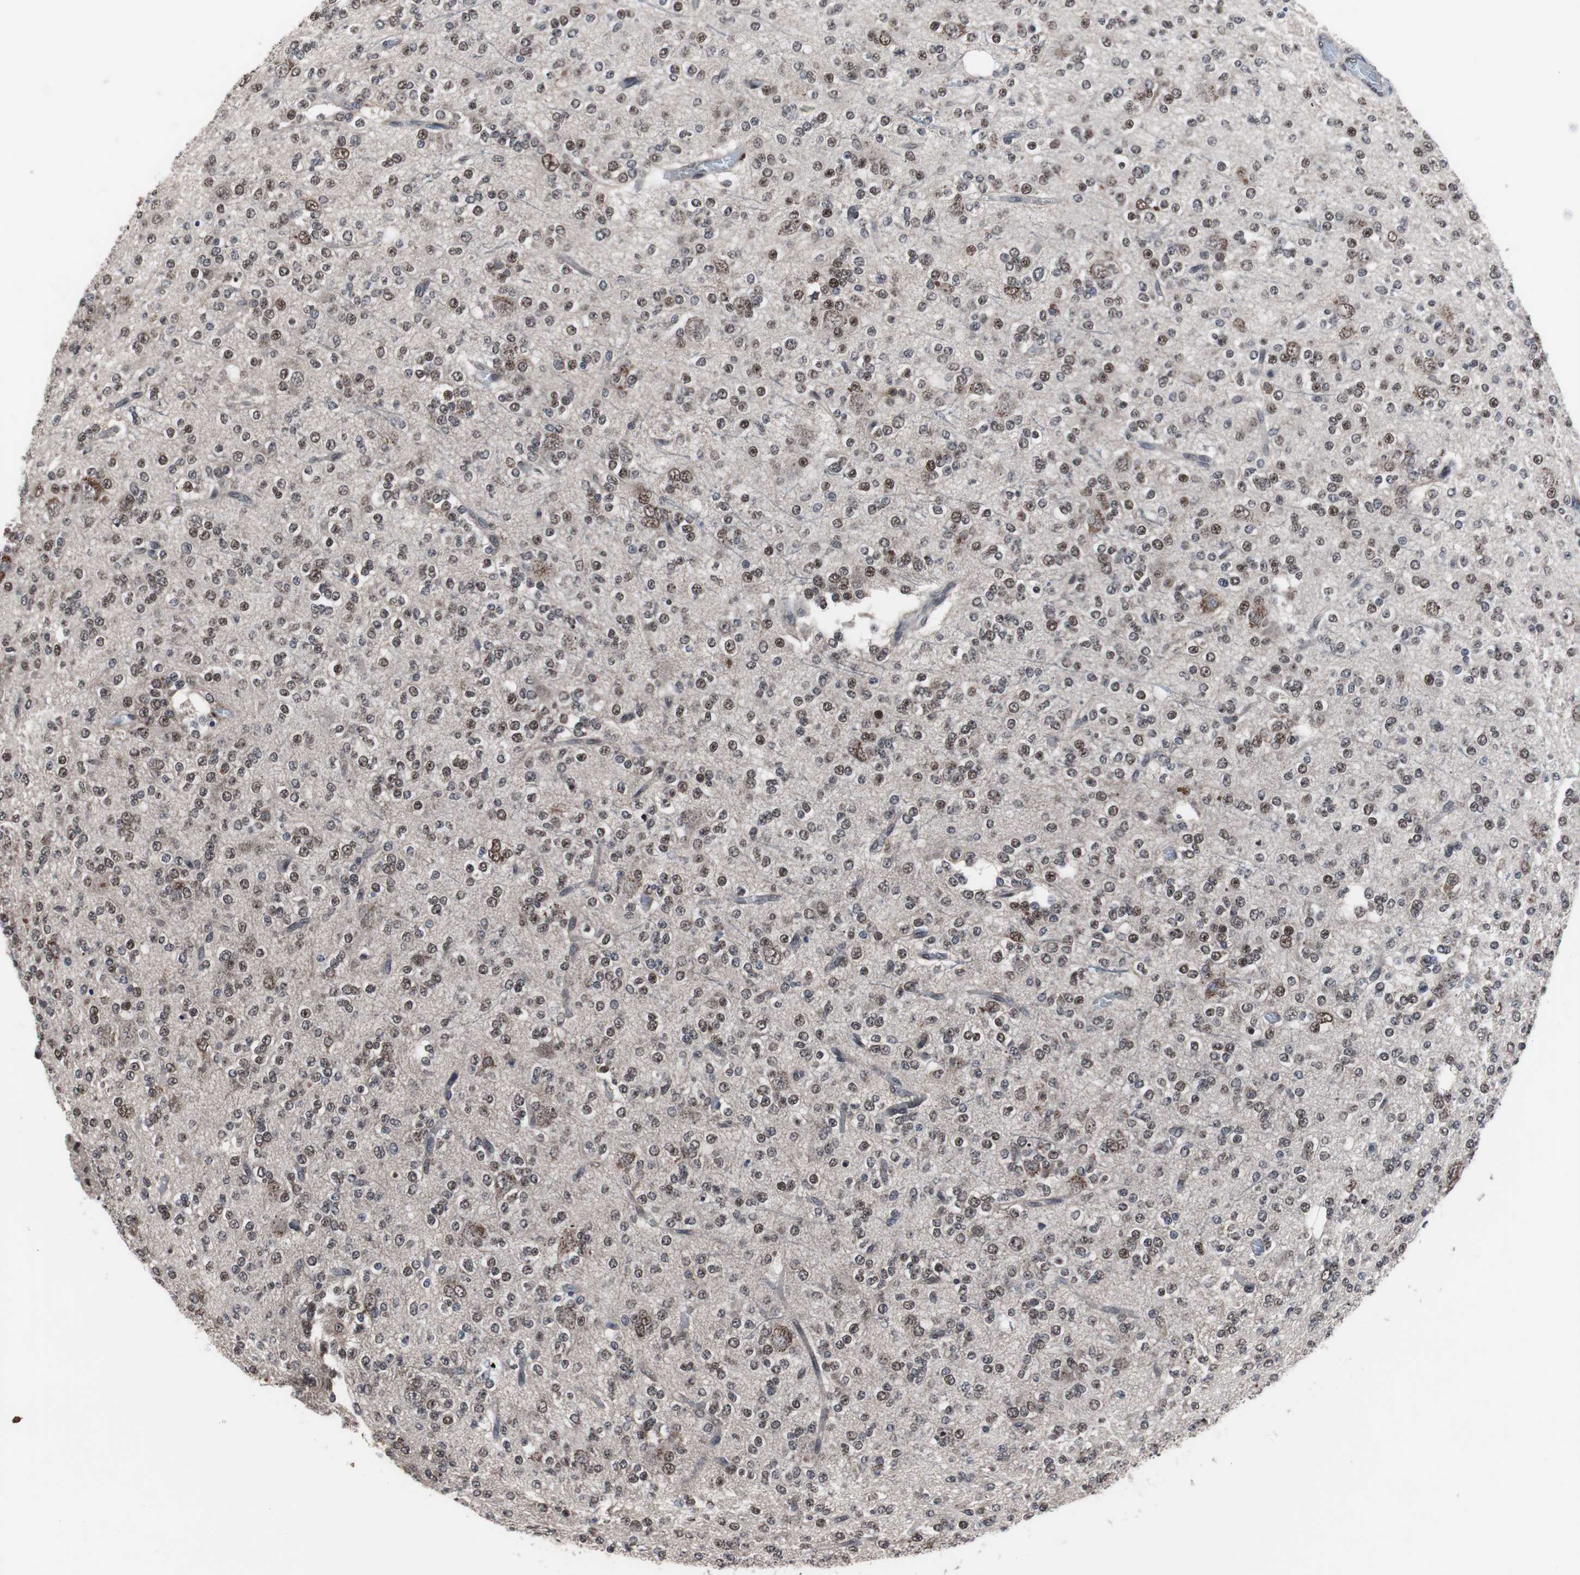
{"staining": {"intensity": "moderate", "quantity": "<25%", "location": "nuclear"}, "tissue": "glioma", "cell_type": "Tumor cells", "image_type": "cancer", "snomed": [{"axis": "morphology", "description": "Glioma, malignant, Low grade"}, {"axis": "topography", "description": "Brain"}], "caption": "Immunohistochemical staining of glioma displays low levels of moderate nuclear positivity in approximately <25% of tumor cells.", "gene": "GTF2F2", "patient": {"sex": "male", "age": 38}}